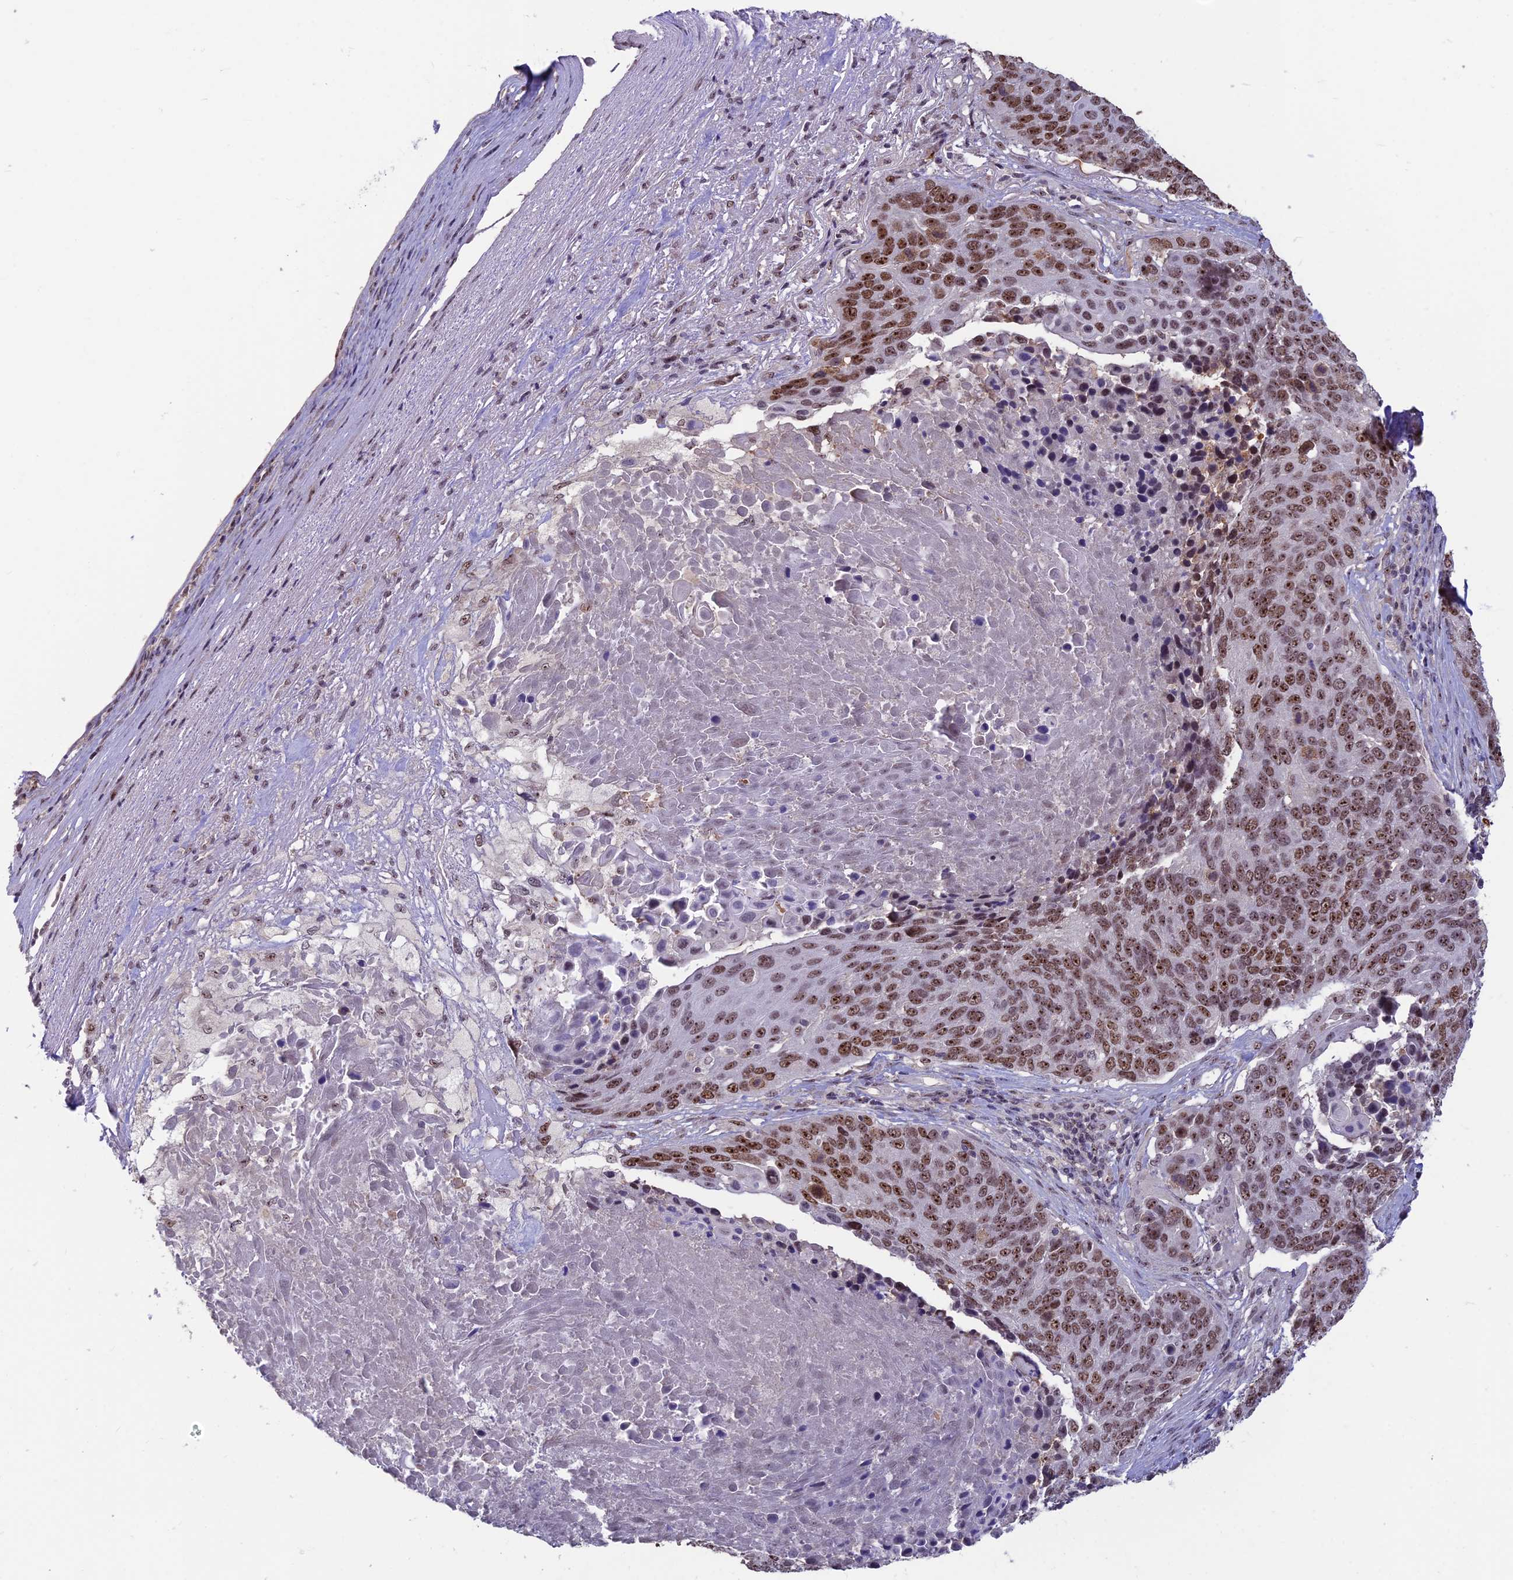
{"staining": {"intensity": "strong", "quantity": ">75%", "location": "nuclear"}, "tissue": "lung cancer", "cell_type": "Tumor cells", "image_type": "cancer", "snomed": [{"axis": "morphology", "description": "Normal tissue, NOS"}, {"axis": "morphology", "description": "Squamous cell carcinoma, NOS"}, {"axis": "topography", "description": "Lymph node"}, {"axis": "topography", "description": "Lung"}], "caption": "Immunohistochemical staining of lung cancer (squamous cell carcinoma) displays strong nuclear protein expression in about >75% of tumor cells.", "gene": "POLR1G", "patient": {"sex": "male", "age": 66}}